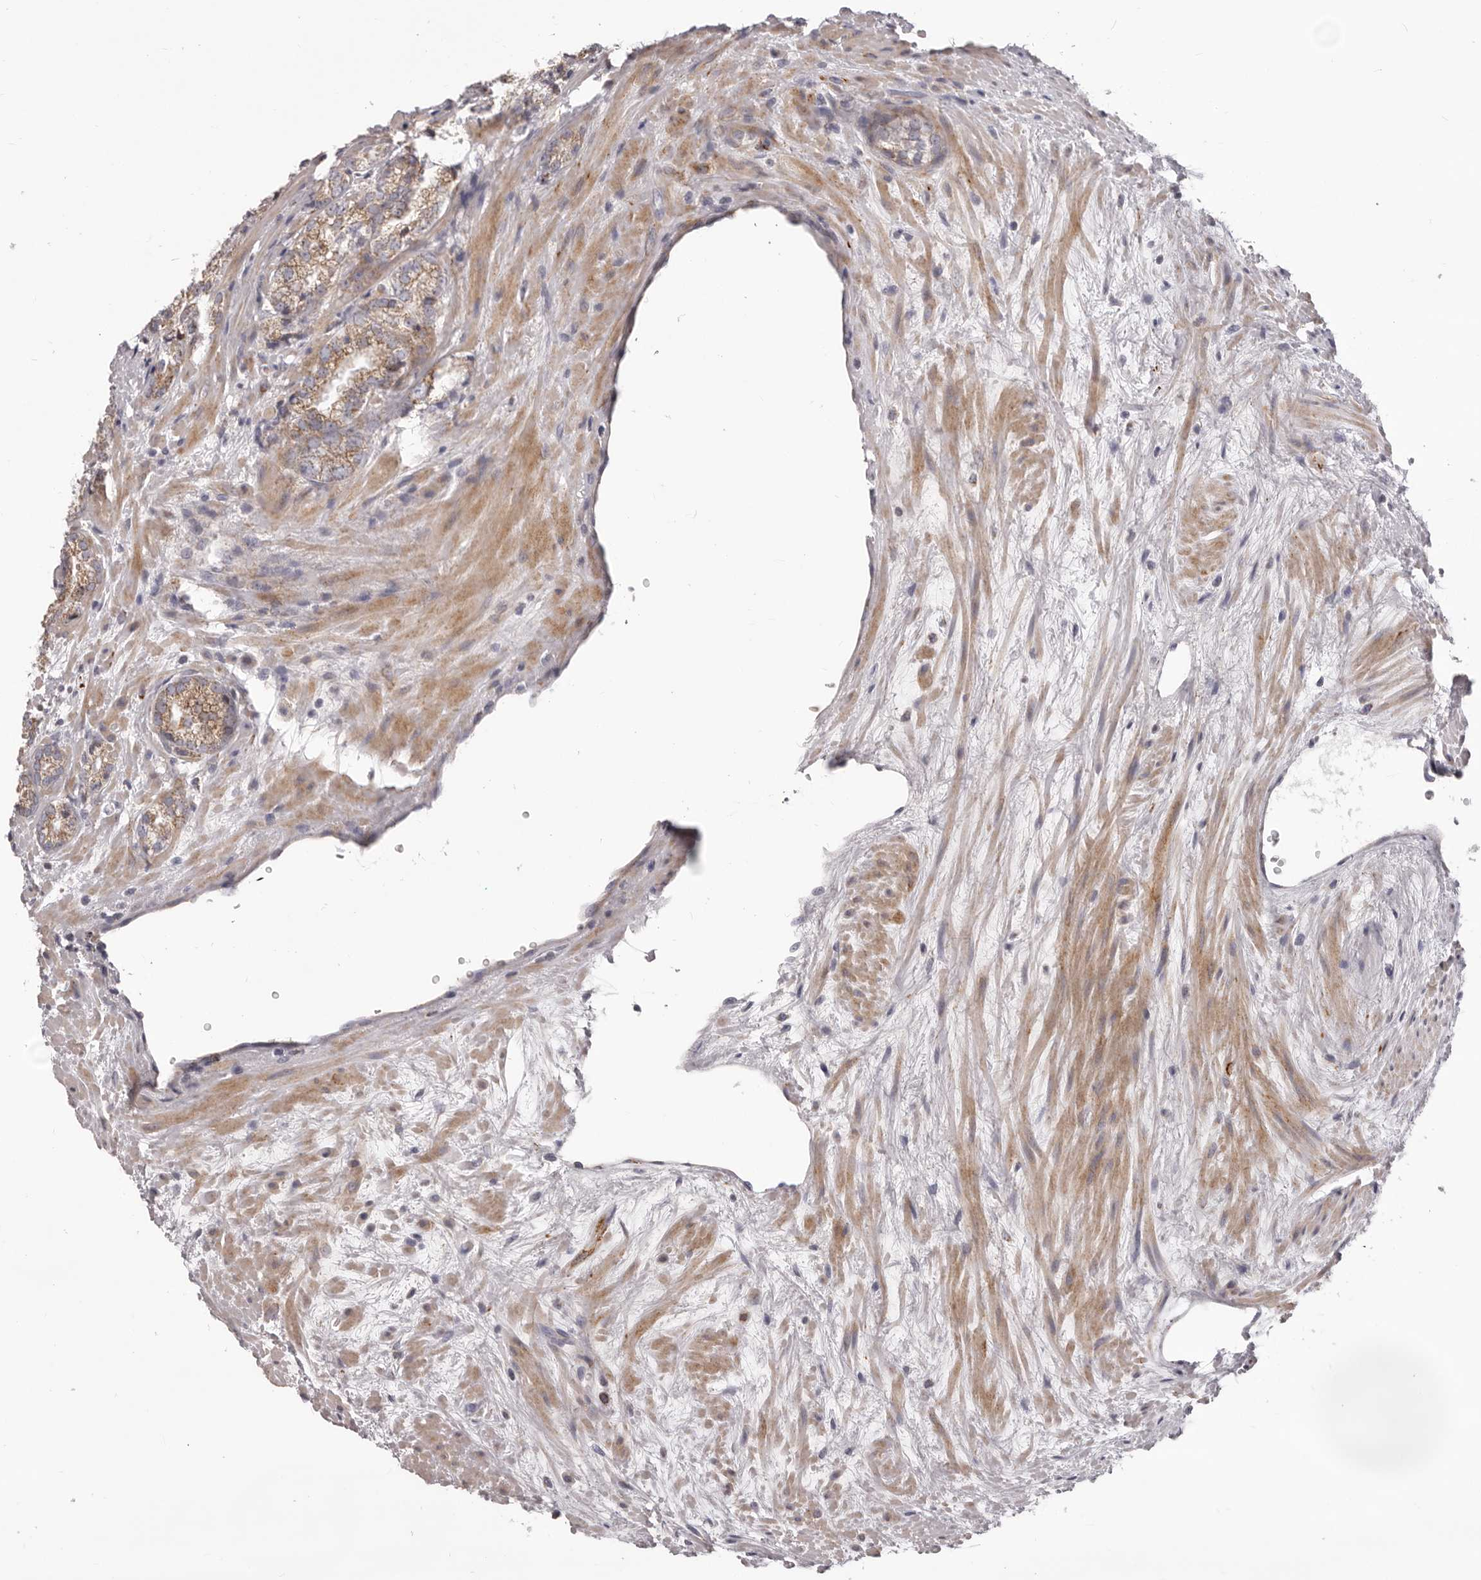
{"staining": {"intensity": "moderate", "quantity": "<25%", "location": "cytoplasmic/membranous"}, "tissue": "prostate cancer", "cell_type": "Tumor cells", "image_type": "cancer", "snomed": [{"axis": "morphology", "description": "Normal morphology"}, {"axis": "morphology", "description": "Adenocarcinoma, Low grade"}, {"axis": "topography", "description": "Prostate"}], "caption": "Immunohistochemistry (DAB (3,3'-diaminobenzidine)) staining of low-grade adenocarcinoma (prostate) shows moderate cytoplasmic/membranous protein expression in about <25% of tumor cells. The protein is shown in brown color, while the nuclei are stained blue.", "gene": "PRMT2", "patient": {"sex": "male", "age": 72}}